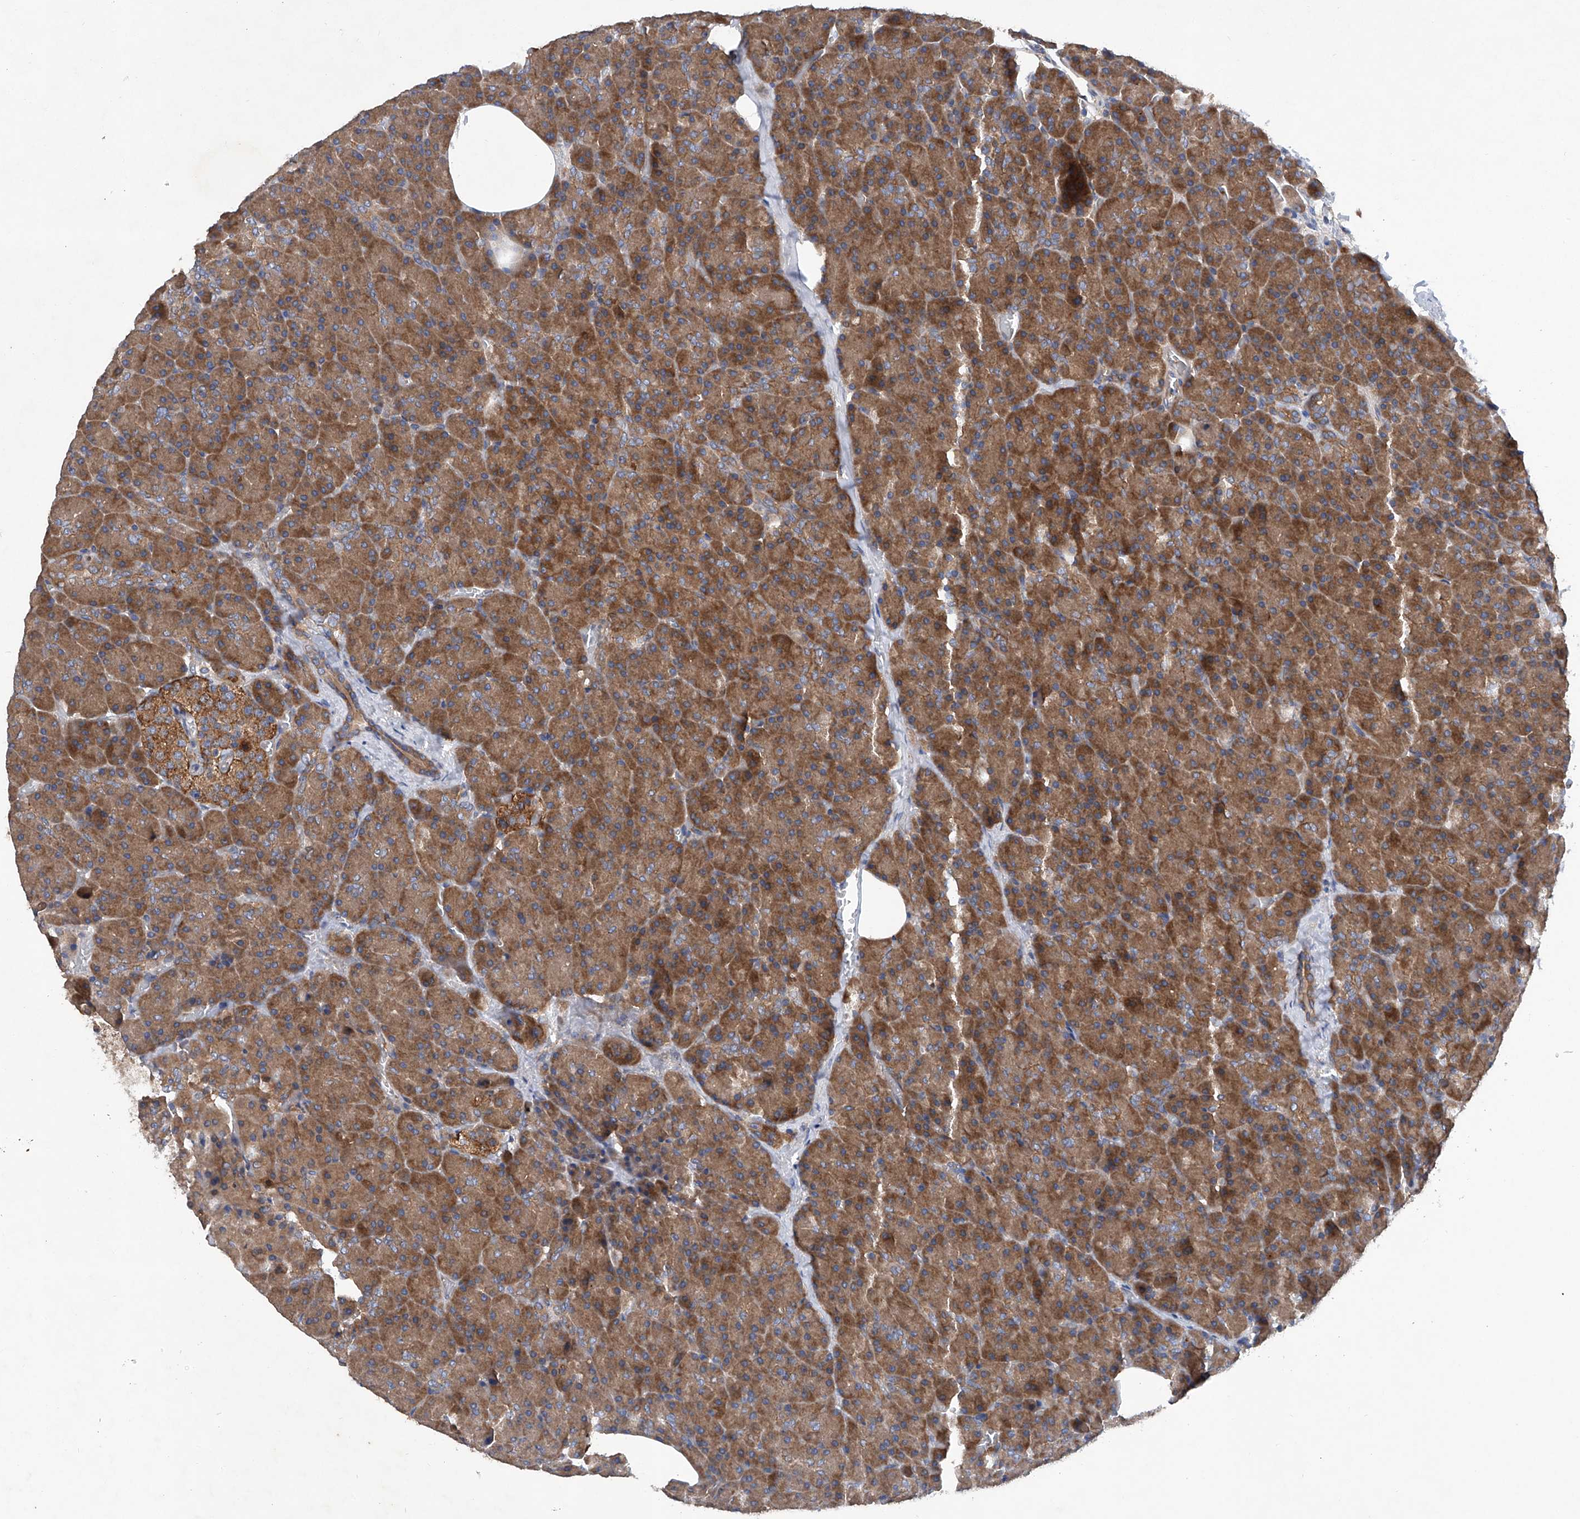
{"staining": {"intensity": "strong", "quantity": ">75%", "location": "cytoplasmic/membranous"}, "tissue": "pancreas", "cell_type": "Exocrine glandular cells", "image_type": "normal", "snomed": [{"axis": "morphology", "description": "Normal tissue, NOS"}, {"axis": "morphology", "description": "Carcinoid, malignant, NOS"}, {"axis": "topography", "description": "Pancreas"}], "caption": "Protein positivity by immunohistochemistry (IHC) reveals strong cytoplasmic/membranous positivity in about >75% of exocrine glandular cells in benign pancreas.", "gene": "ASCC3", "patient": {"sex": "female", "age": 35}}